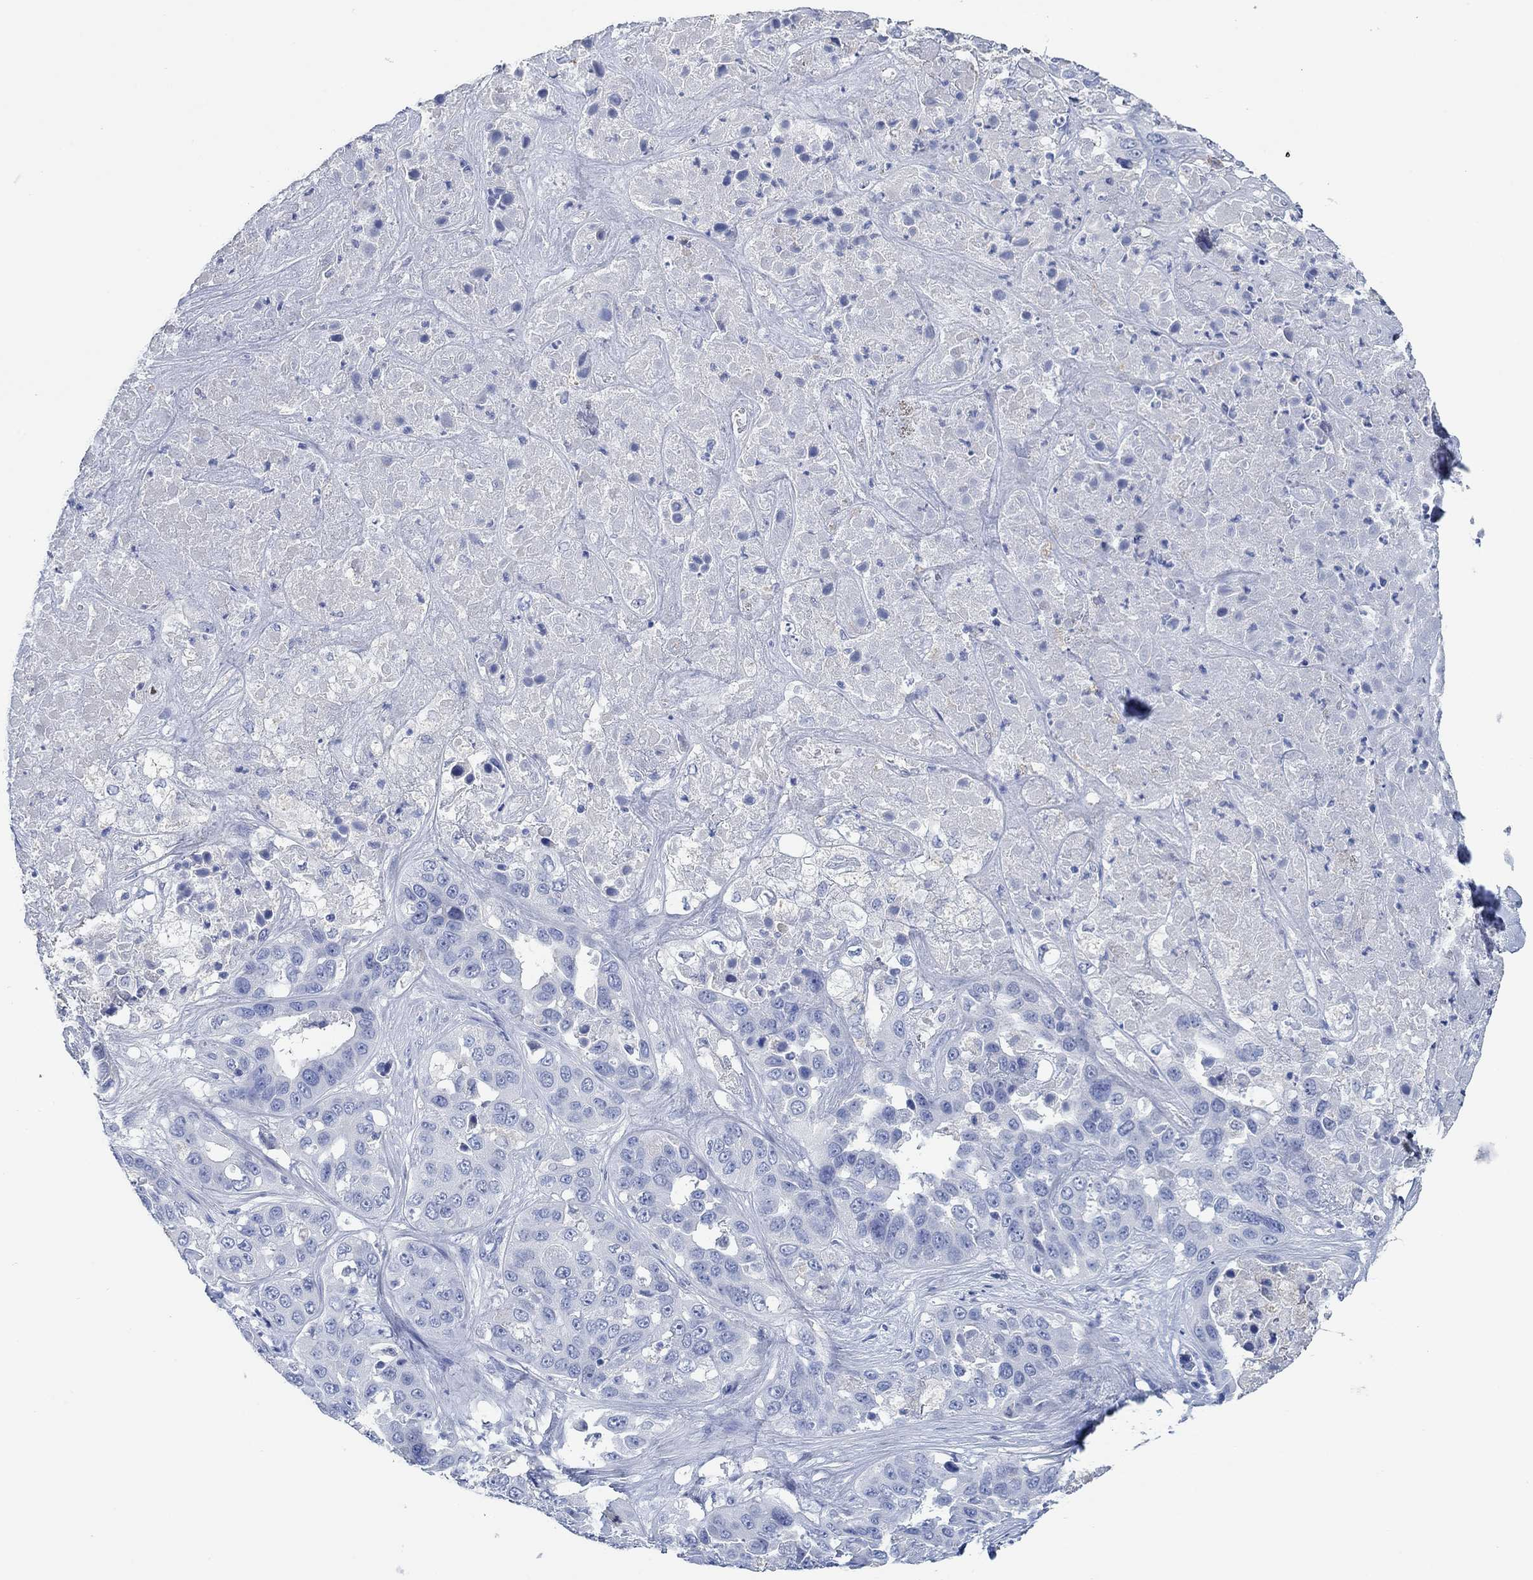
{"staining": {"intensity": "negative", "quantity": "none", "location": "none"}, "tissue": "liver cancer", "cell_type": "Tumor cells", "image_type": "cancer", "snomed": [{"axis": "morphology", "description": "Cholangiocarcinoma"}, {"axis": "topography", "description": "Liver"}], "caption": "Immunohistochemistry (IHC) micrograph of neoplastic tissue: human liver cancer stained with DAB (3,3'-diaminobenzidine) reveals no significant protein staining in tumor cells.", "gene": "PPP1R17", "patient": {"sex": "female", "age": 52}}